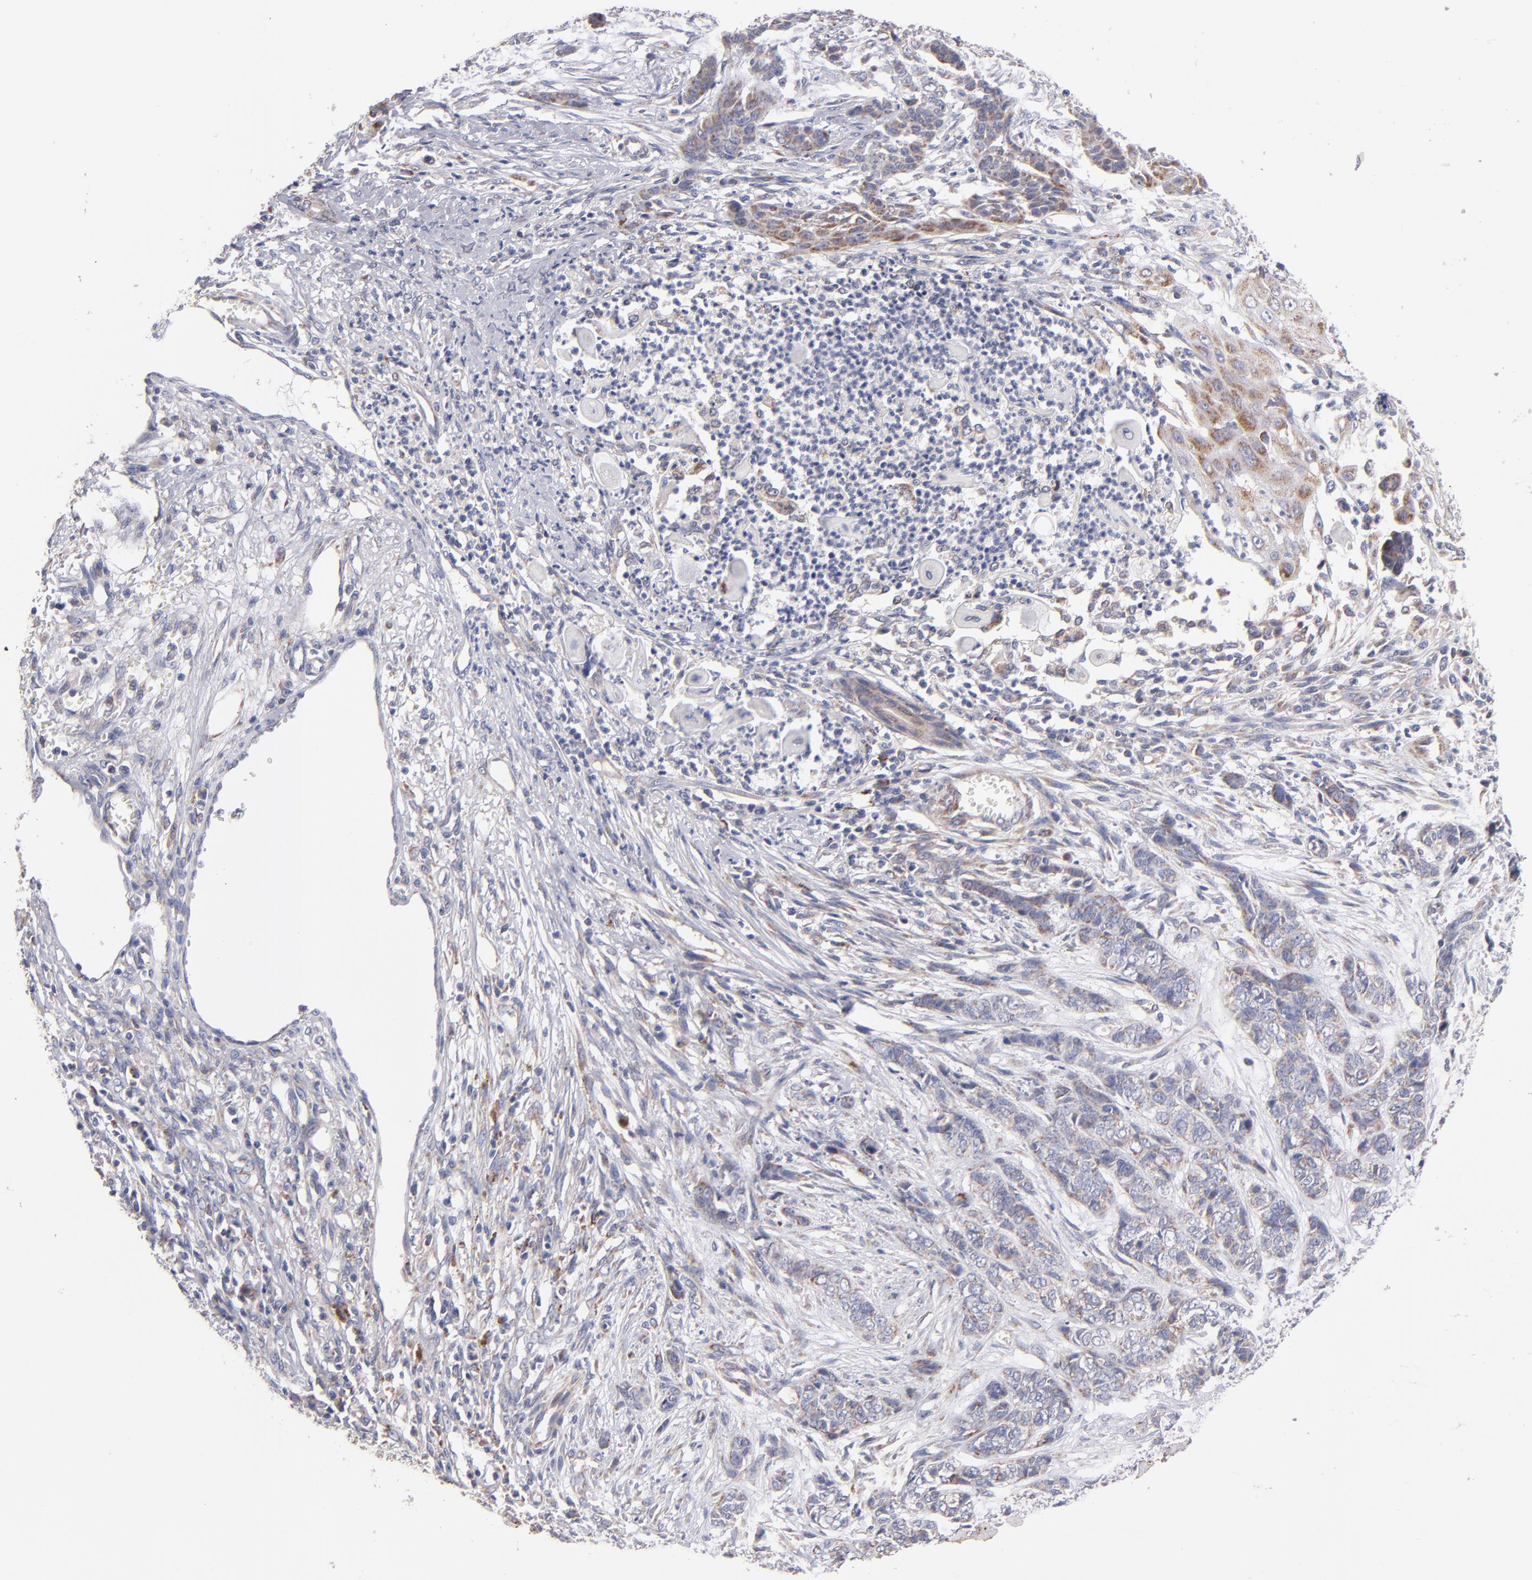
{"staining": {"intensity": "weak", "quantity": "25%-75%", "location": "cytoplasmic/membranous"}, "tissue": "skin cancer", "cell_type": "Tumor cells", "image_type": "cancer", "snomed": [{"axis": "morphology", "description": "Basal cell carcinoma"}, {"axis": "topography", "description": "Skin"}], "caption": "Skin cancer (basal cell carcinoma) stained for a protein (brown) demonstrates weak cytoplasmic/membranous positive staining in about 25%-75% of tumor cells.", "gene": "HCCS", "patient": {"sex": "female", "age": 64}}